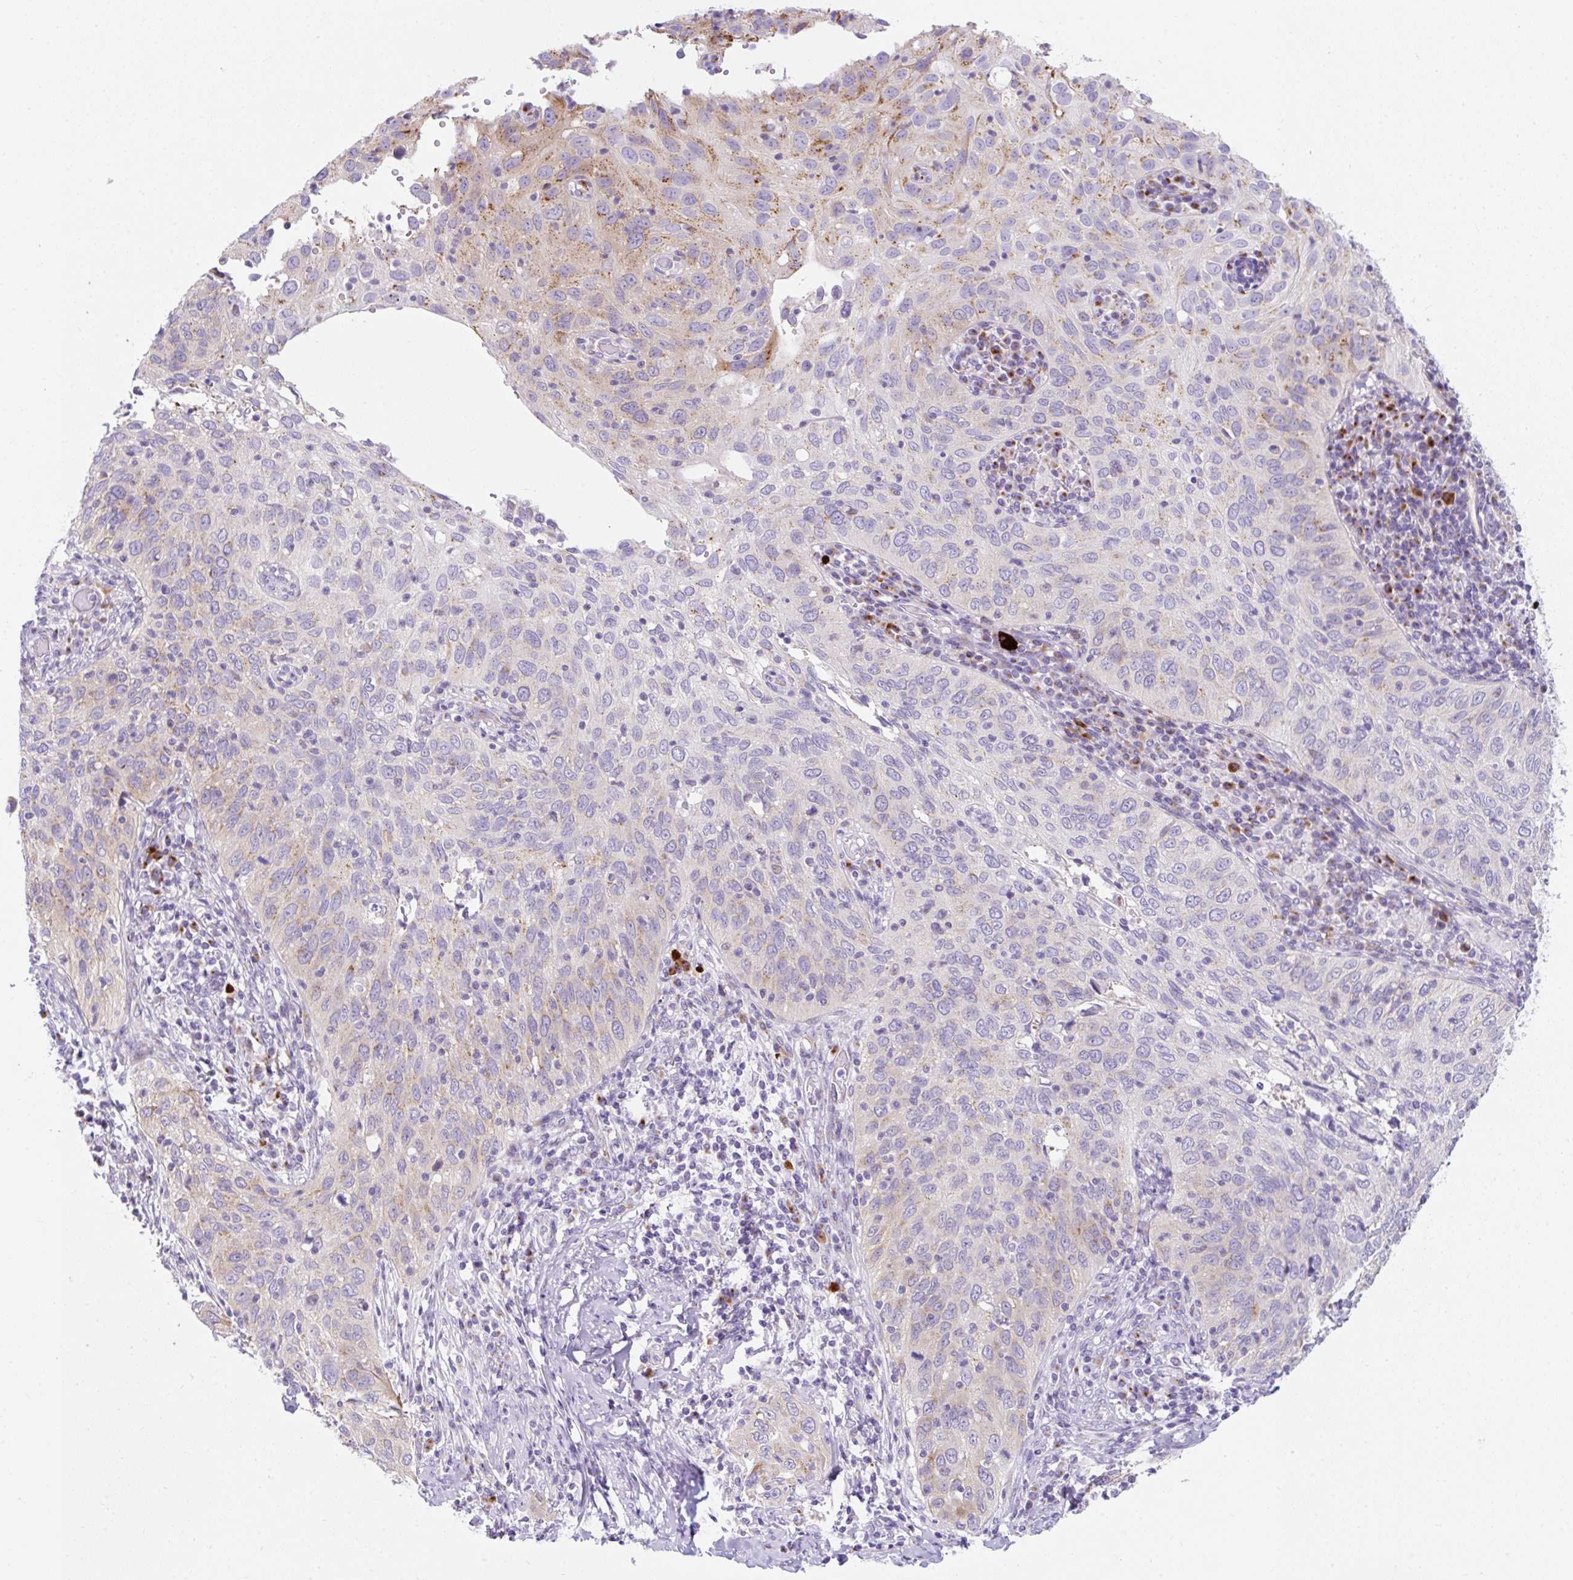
{"staining": {"intensity": "moderate", "quantity": "<25%", "location": "cytoplasmic/membranous"}, "tissue": "cervical cancer", "cell_type": "Tumor cells", "image_type": "cancer", "snomed": [{"axis": "morphology", "description": "Squamous cell carcinoma, NOS"}, {"axis": "topography", "description": "Cervix"}], "caption": "Squamous cell carcinoma (cervical) was stained to show a protein in brown. There is low levels of moderate cytoplasmic/membranous positivity in approximately <25% of tumor cells. Nuclei are stained in blue.", "gene": "GOLGA8A", "patient": {"sex": "female", "age": 52}}